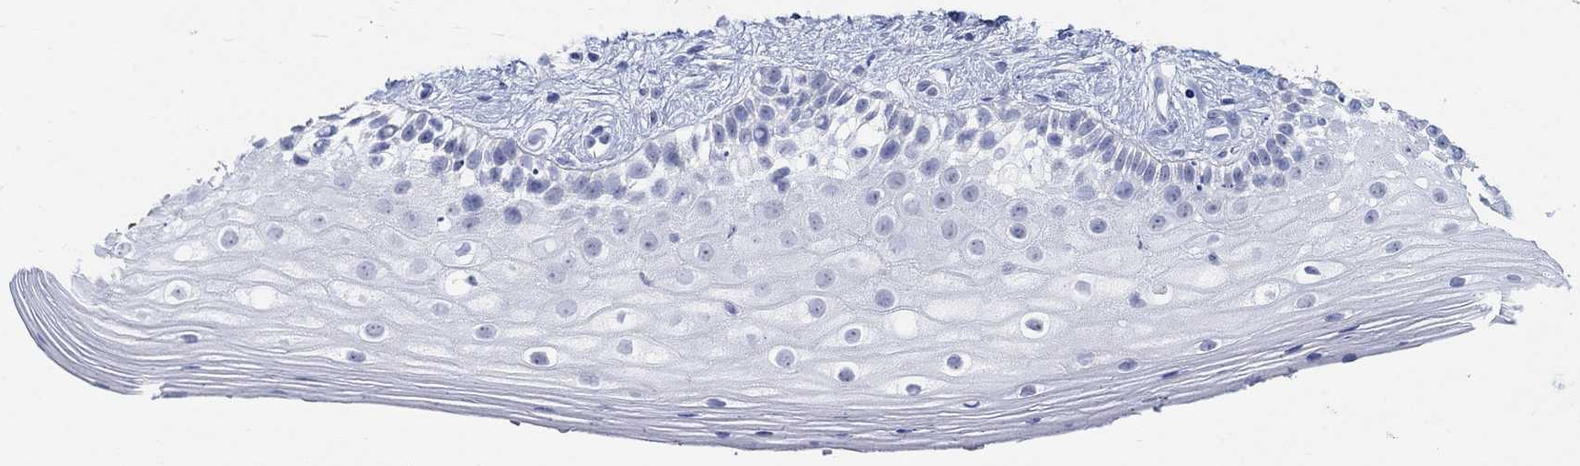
{"staining": {"intensity": "negative", "quantity": "none", "location": "none"}, "tissue": "vagina", "cell_type": "Squamous epithelial cells", "image_type": "normal", "snomed": [{"axis": "morphology", "description": "Normal tissue, NOS"}, {"axis": "topography", "description": "Vagina"}], "caption": "Immunohistochemistry photomicrograph of benign vagina: vagina stained with DAB (3,3'-diaminobenzidine) shows no significant protein expression in squamous epithelial cells.", "gene": "GRIA3", "patient": {"sex": "female", "age": 47}}